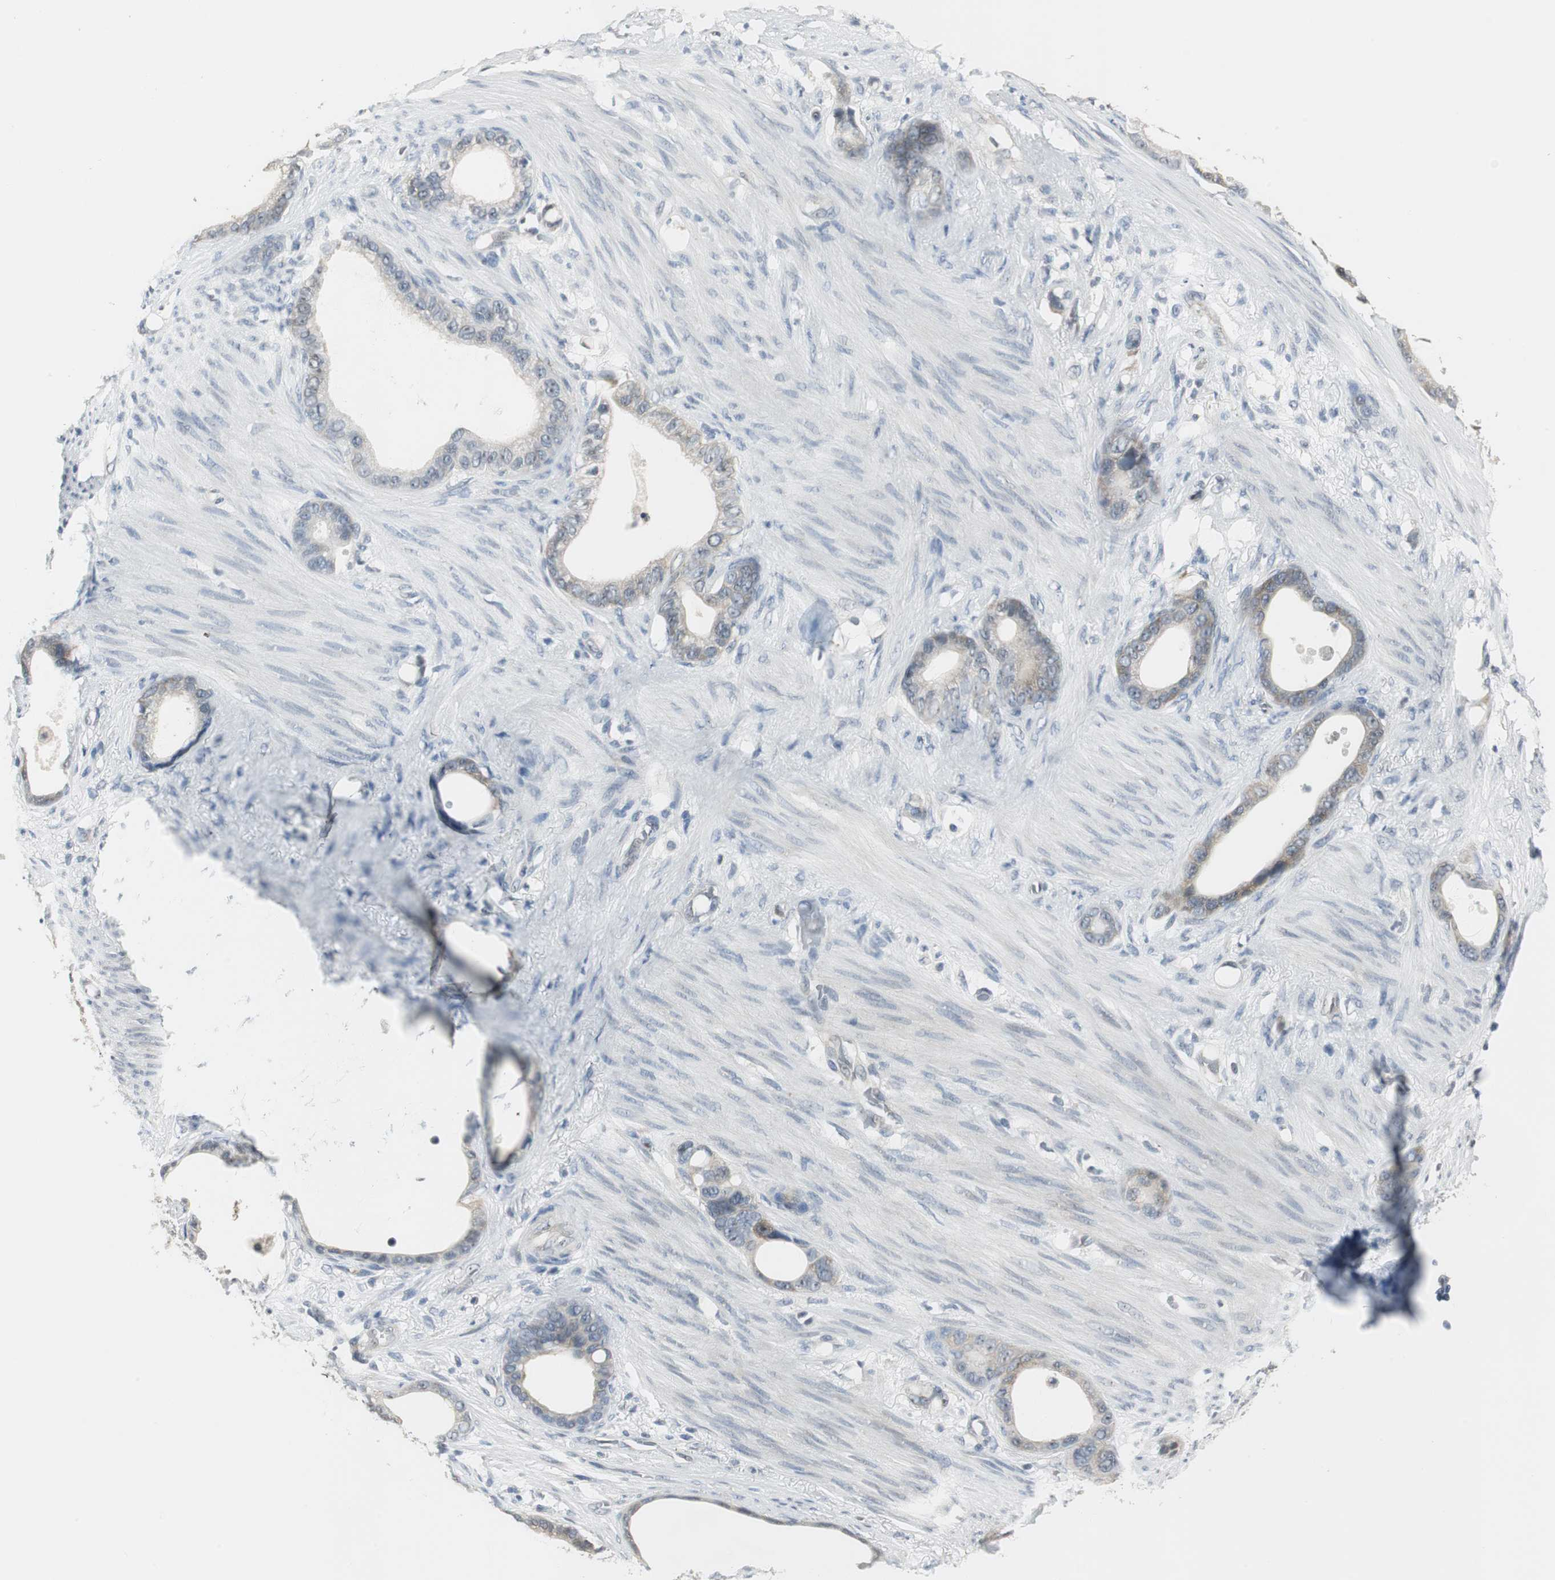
{"staining": {"intensity": "weak", "quantity": "25%-75%", "location": "cytoplasmic/membranous"}, "tissue": "stomach cancer", "cell_type": "Tumor cells", "image_type": "cancer", "snomed": [{"axis": "morphology", "description": "Adenocarcinoma, NOS"}, {"axis": "topography", "description": "Stomach"}], "caption": "An image of human stomach cancer (adenocarcinoma) stained for a protein demonstrates weak cytoplasmic/membranous brown staining in tumor cells. (DAB IHC, brown staining for protein, blue staining for nuclei).", "gene": "CCT5", "patient": {"sex": "female", "age": 75}}